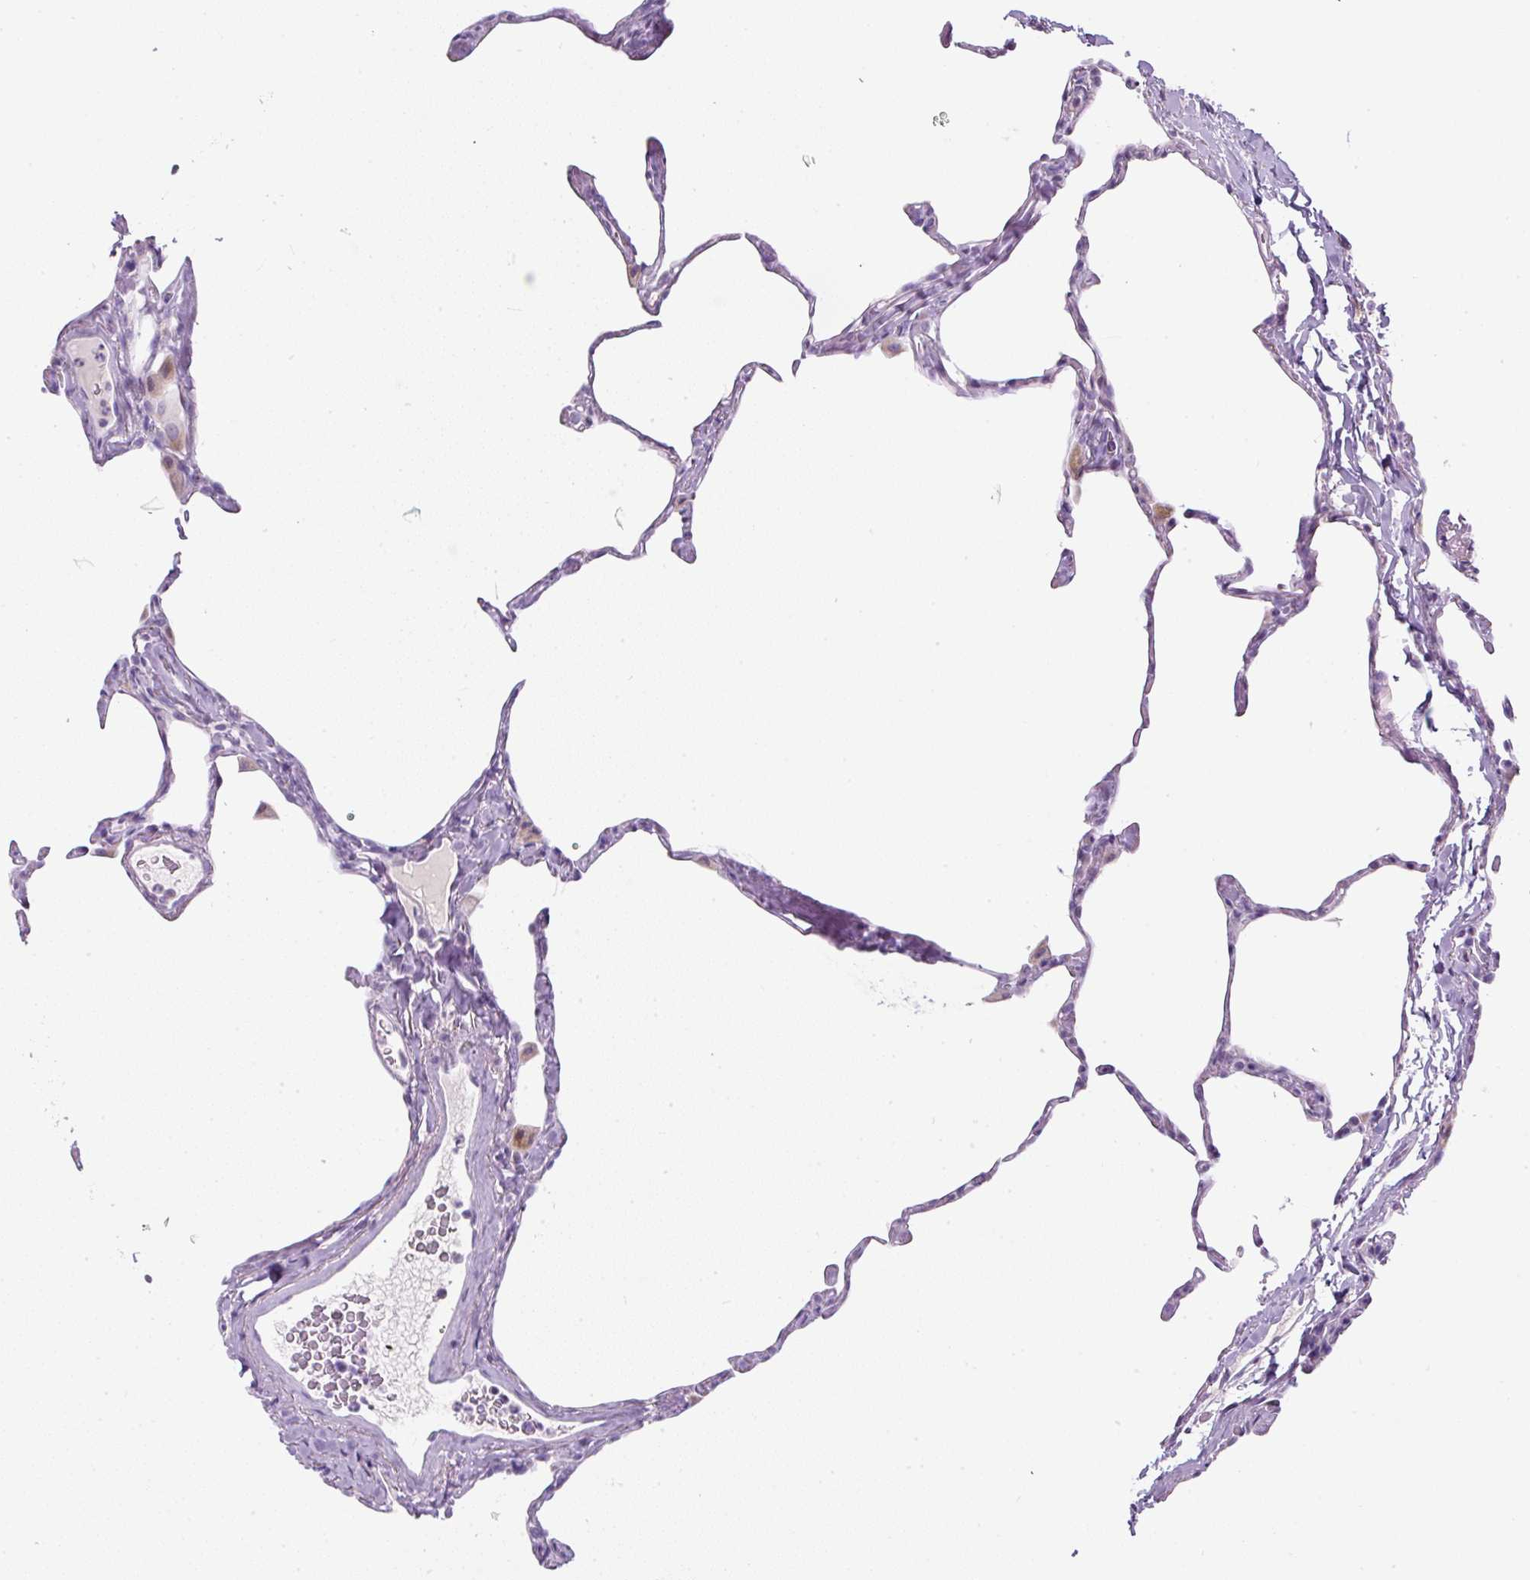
{"staining": {"intensity": "negative", "quantity": "none", "location": "none"}, "tissue": "lung", "cell_type": "Alveolar cells", "image_type": "normal", "snomed": [{"axis": "morphology", "description": "Normal tissue, NOS"}, {"axis": "topography", "description": "Lung"}], "caption": "This image is of benign lung stained with immunohistochemistry (IHC) to label a protein in brown with the nuclei are counter-stained blue. There is no positivity in alveolar cells.", "gene": "FGFBP3", "patient": {"sex": "male", "age": 65}}